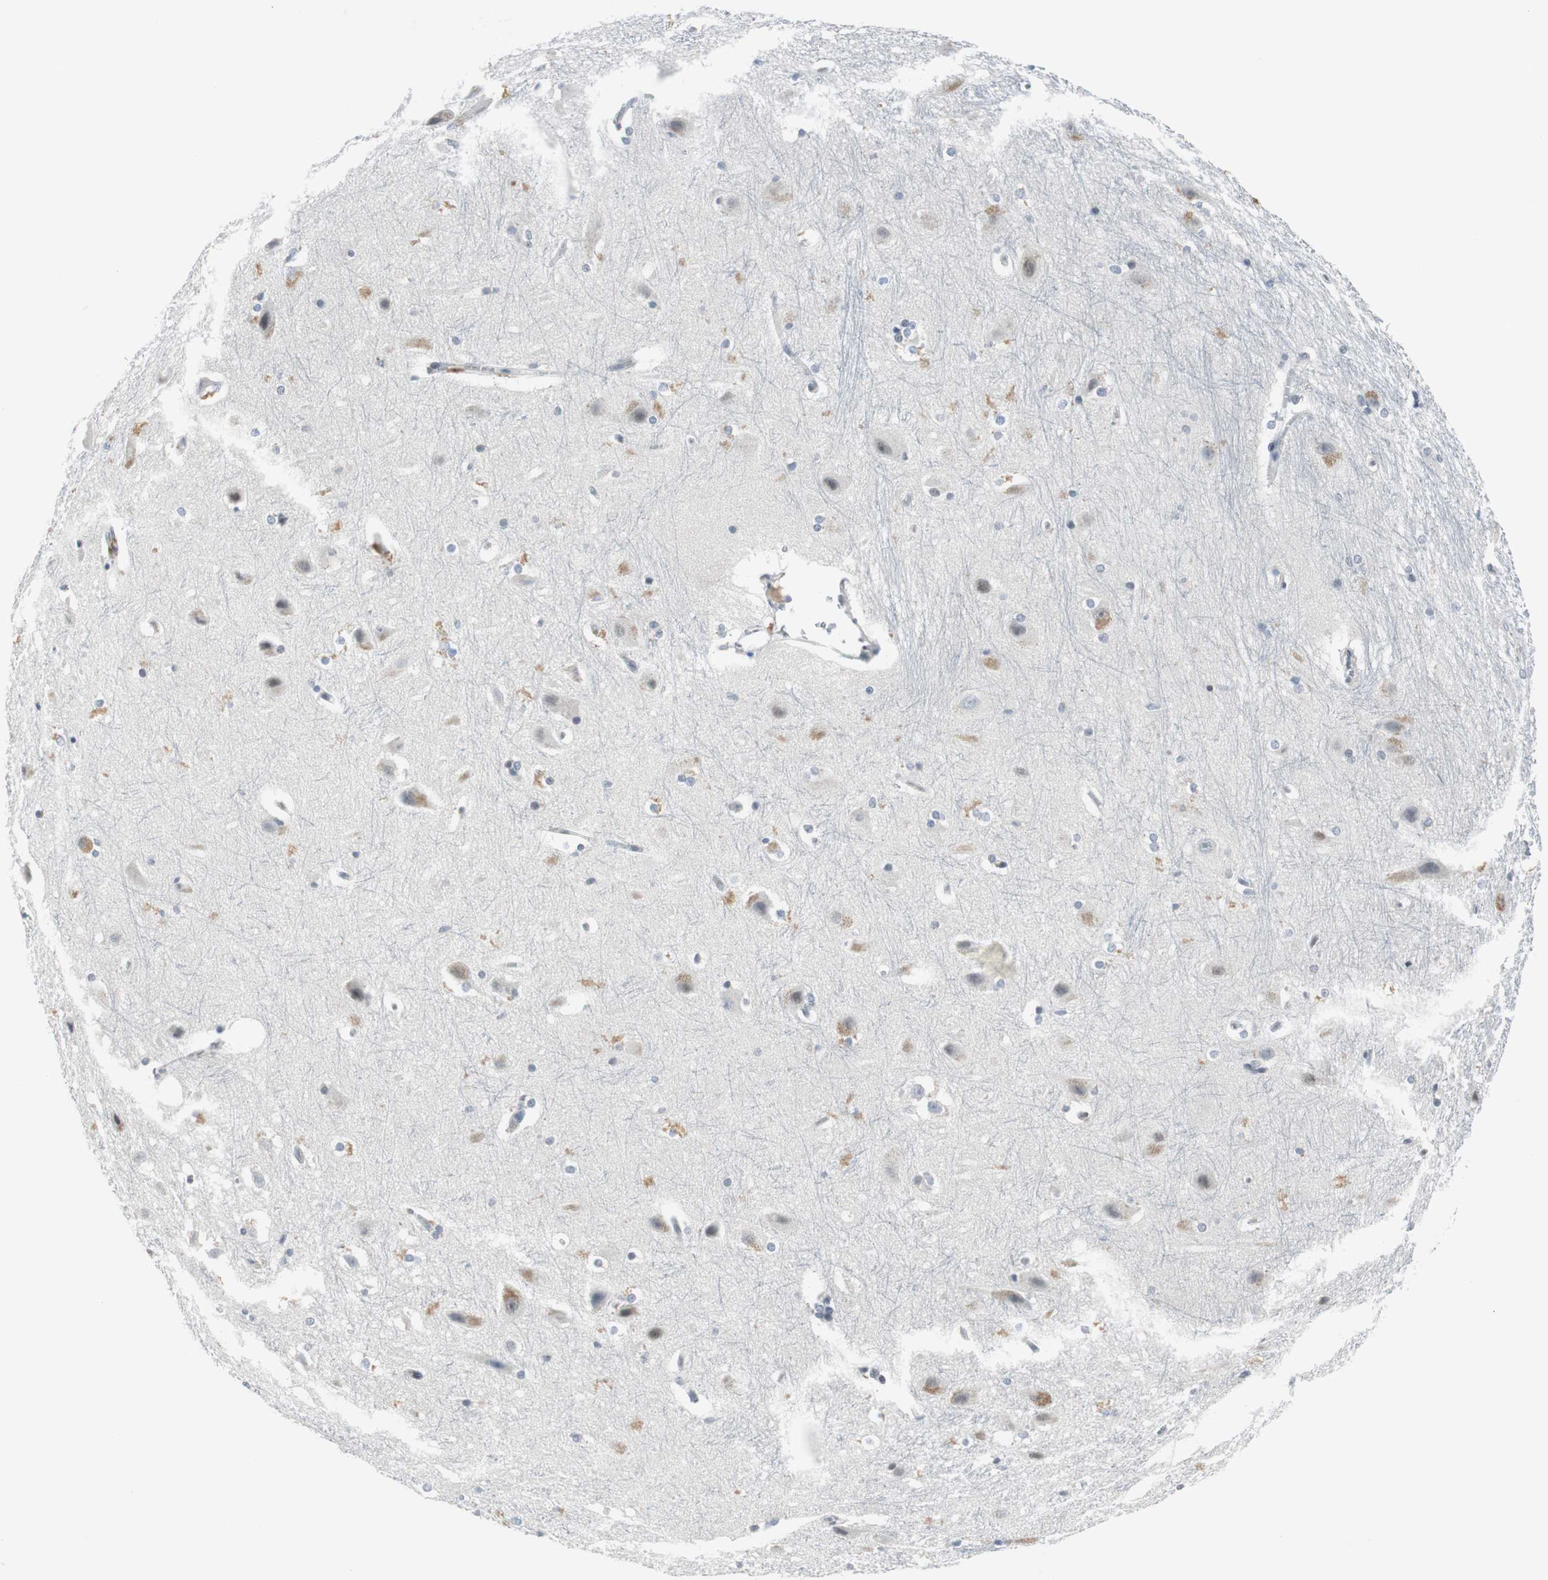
{"staining": {"intensity": "negative", "quantity": "none", "location": "none"}, "tissue": "hippocampus", "cell_type": "Glial cells", "image_type": "normal", "snomed": [{"axis": "morphology", "description": "Normal tissue, NOS"}, {"axis": "topography", "description": "Hippocampus"}], "caption": "High power microscopy micrograph of an immunohistochemistry (IHC) histopathology image of unremarkable hippocampus, revealing no significant expression in glial cells.", "gene": "ELK1", "patient": {"sex": "female", "age": 19}}